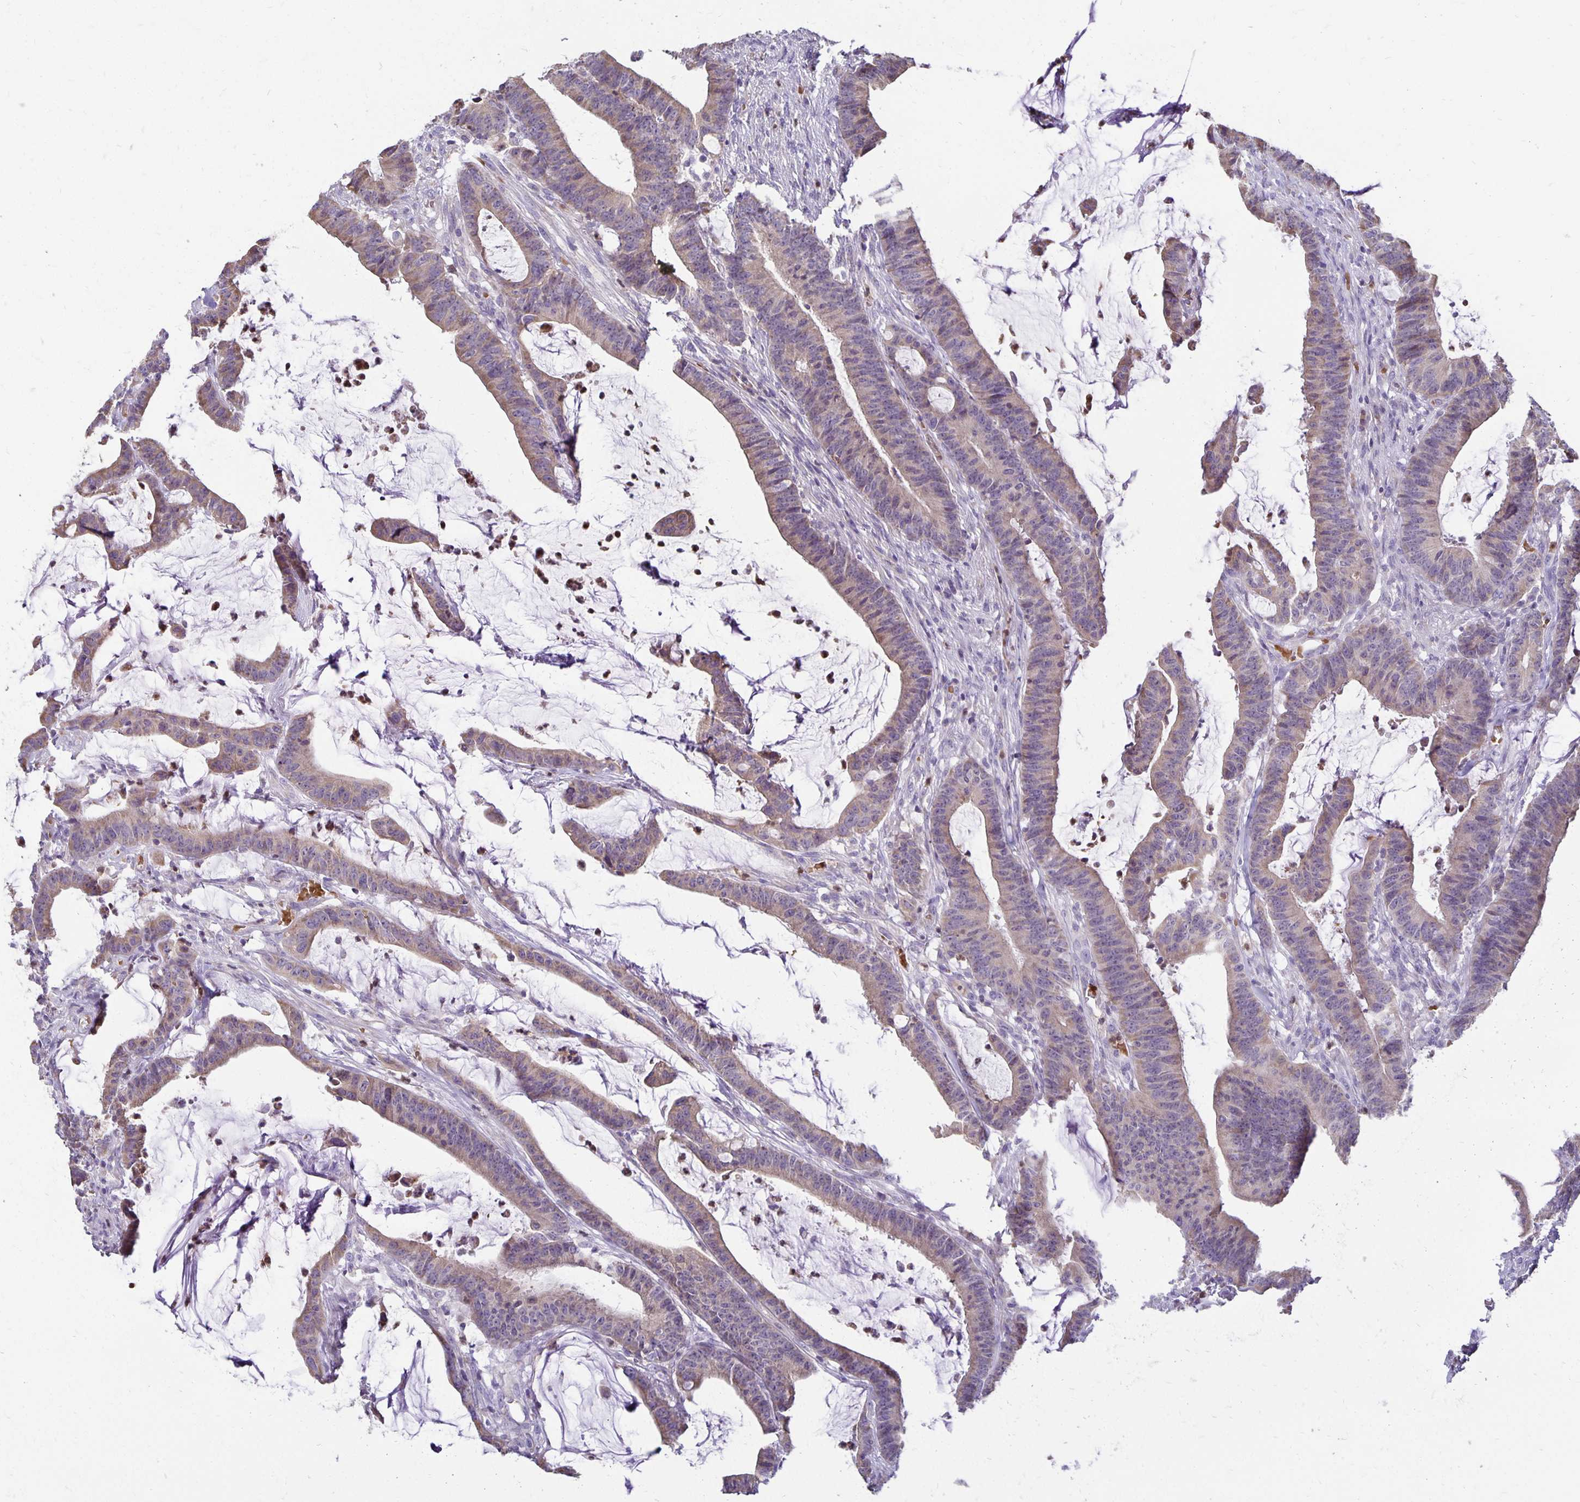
{"staining": {"intensity": "weak", "quantity": "25%-75%", "location": "cytoplasmic/membranous"}, "tissue": "colorectal cancer", "cell_type": "Tumor cells", "image_type": "cancer", "snomed": [{"axis": "morphology", "description": "Adenocarcinoma, NOS"}, {"axis": "topography", "description": "Colon"}], "caption": "Approximately 25%-75% of tumor cells in human colorectal cancer (adenocarcinoma) reveal weak cytoplasmic/membranous protein expression as visualized by brown immunohistochemical staining.", "gene": "FN3K", "patient": {"sex": "female", "age": 78}}